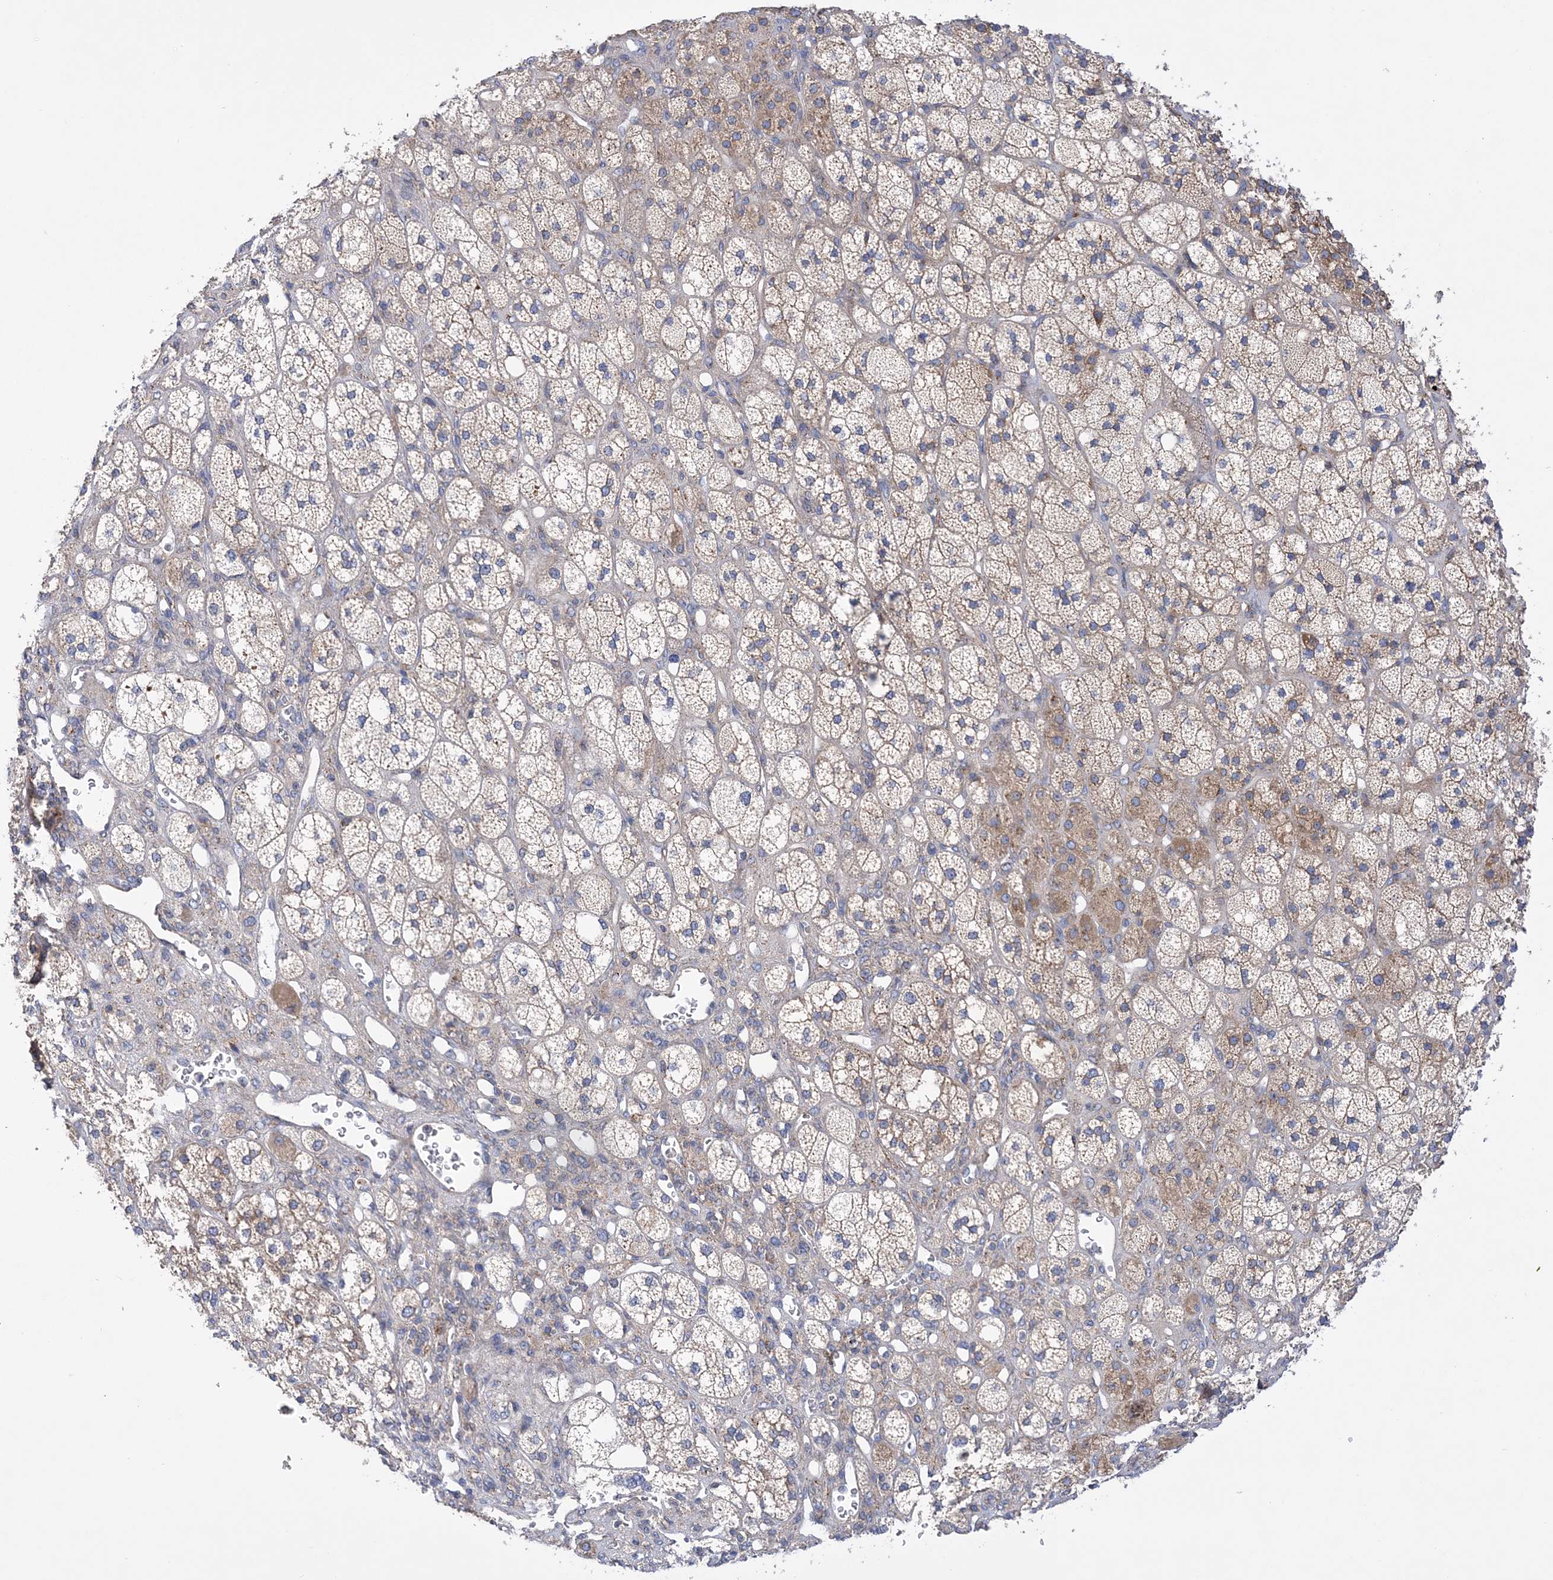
{"staining": {"intensity": "weak", "quantity": "25%-75%", "location": "cytoplasmic/membranous"}, "tissue": "adrenal gland", "cell_type": "Glandular cells", "image_type": "normal", "snomed": [{"axis": "morphology", "description": "Normal tissue, NOS"}, {"axis": "topography", "description": "Adrenal gland"}], "caption": "Immunohistochemical staining of normal adrenal gland reveals weak cytoplasmic/membranous protein positivity in approximately 25%-75% of glandular cells. (Brightfield microscopy of DAB IHC at high magnification).", "gene": "COPB2", "patient": {"sex": "male", "age": 61}}